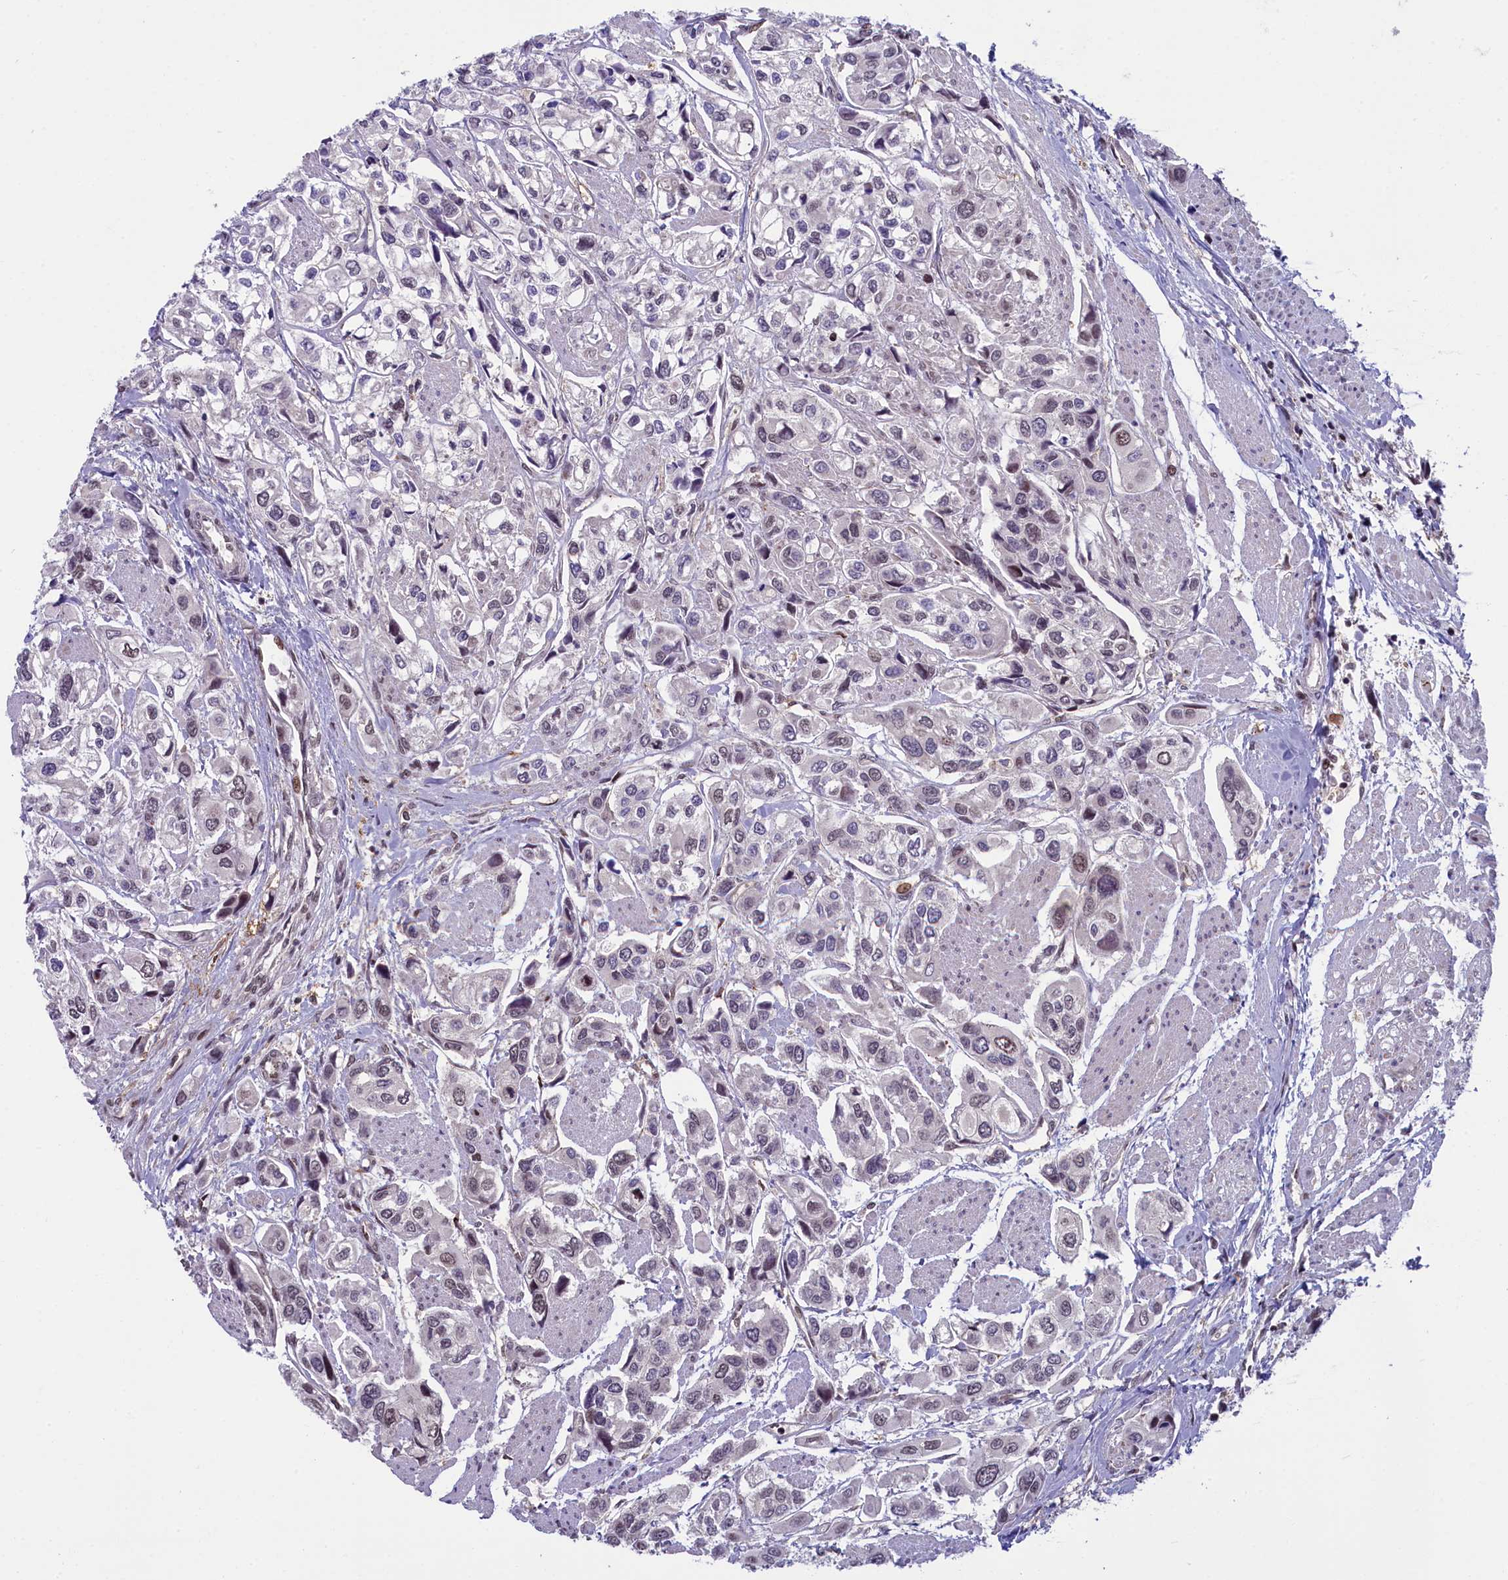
{"staining": {"intensity": "weak", "quantity": "<25%", "location": "nuclear"}, "tissue": "urothelial cancer", "cell_type": "Tumor cells", "image_type": "cancer", "snomed": [{"axis": "morphology", "description": "Urothelial carcinoma, High grade"}, {"axis": "topography", "description": "Urinary bladder"}], "caption": "DAB (3,3'-diaminobenzidine) immunohistochemical staining of high-grade urothelial carcinoma reveals no significant expression in tumor cells. Nuclei are stained in blue.", "gene": "FCHO1", "patient": {"sex": "male", "age": 67}}